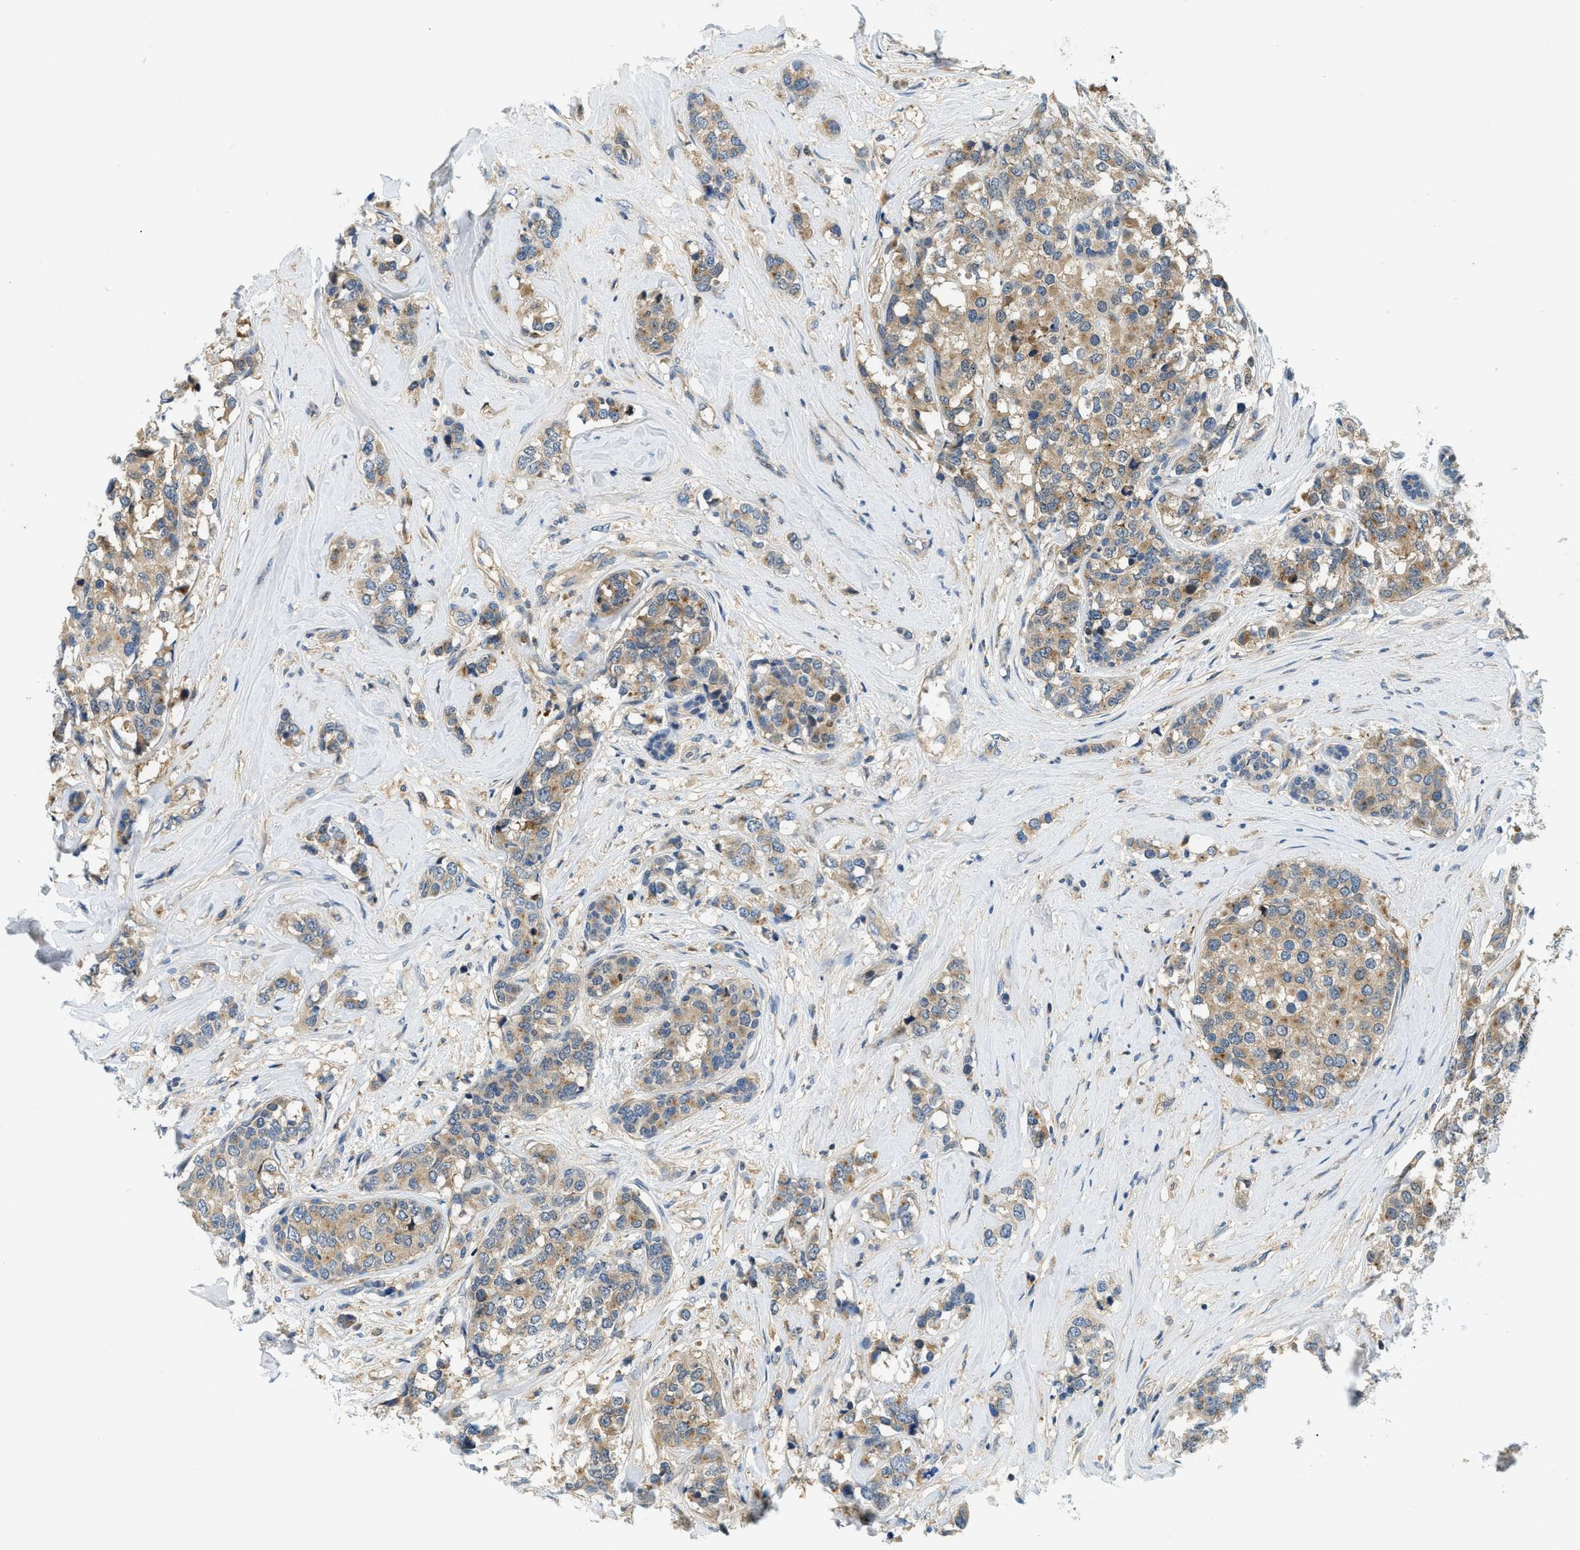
{"staining": {"intensity": "moderate", "quantity": ">75%", "location": "cytoplasmic/membranous"}, "tissue": "breast cancer", "cell_type": "Tumor cells", "image_type": "cancer", "snomed": [{"axis": "morphology", "description": "Lobular carcinoma"}, {"axis": "topography", "description": "Breast"}], "caption": "Immunohistochemistry image of human breast cancer stained for a protein (brown), which displays medium levels of moderate cytoplasmic/membranous staining in approximately >75% of tumor cells.", "gene": "KCNK1", "patient": {"sex": "female", "age": 59}}